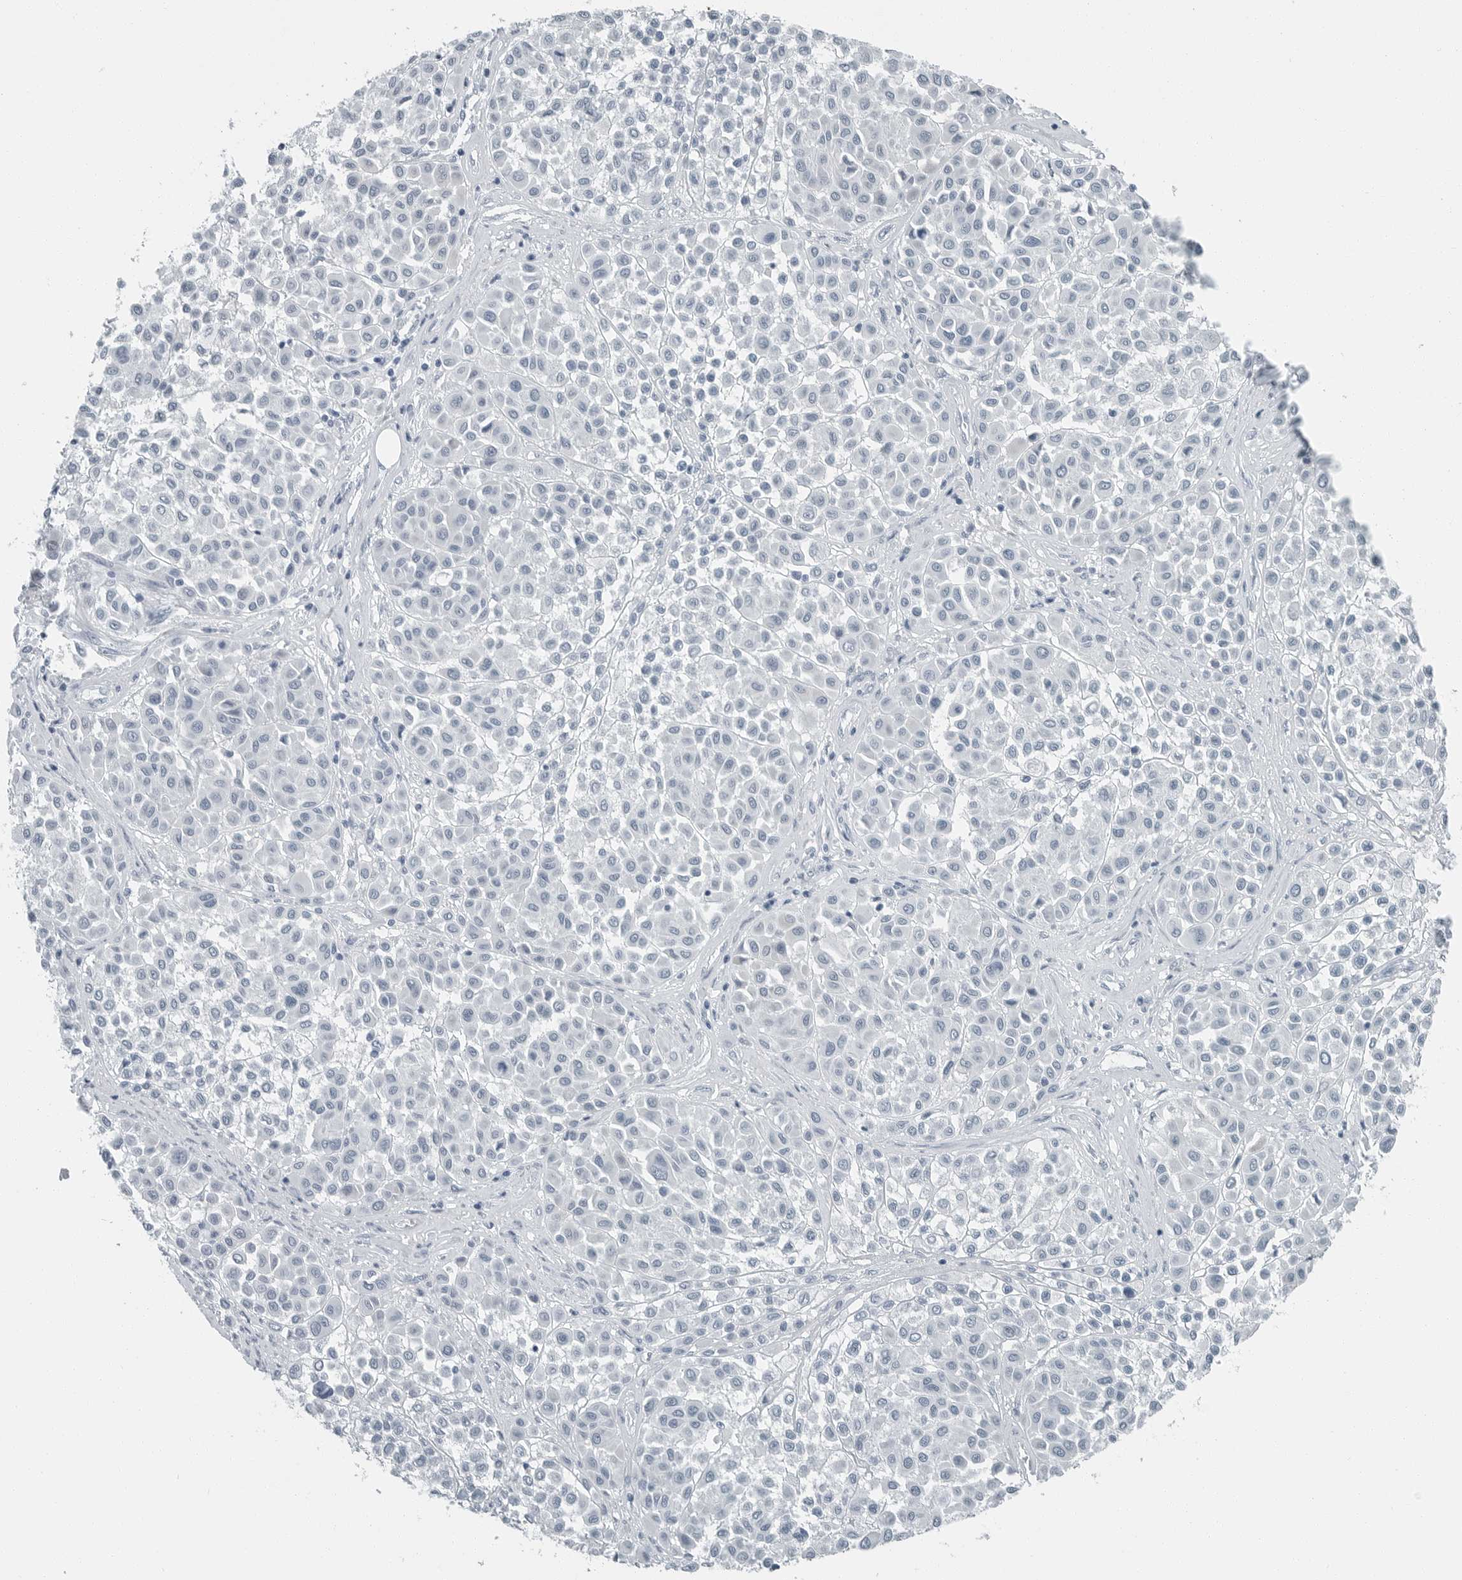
{"staining": {"intensity": "negative", "quantity": "none", "location": "none"}, "tissue": "melanoma", "cell_type": "Tumor cells", "image_type": "cancer", "snomed": [{"axis": "morphology", "description": "Malignant melanoma, Metastatic site"}, {"axis": "topography", "description": "Soft tissue"}], "caption": "Image shows no protein expression in tumor cells of malignant melanoma (metastatic site) tissue.", "gene": "ZPBP2", "patient": {"sex": "male", "age": 41}}